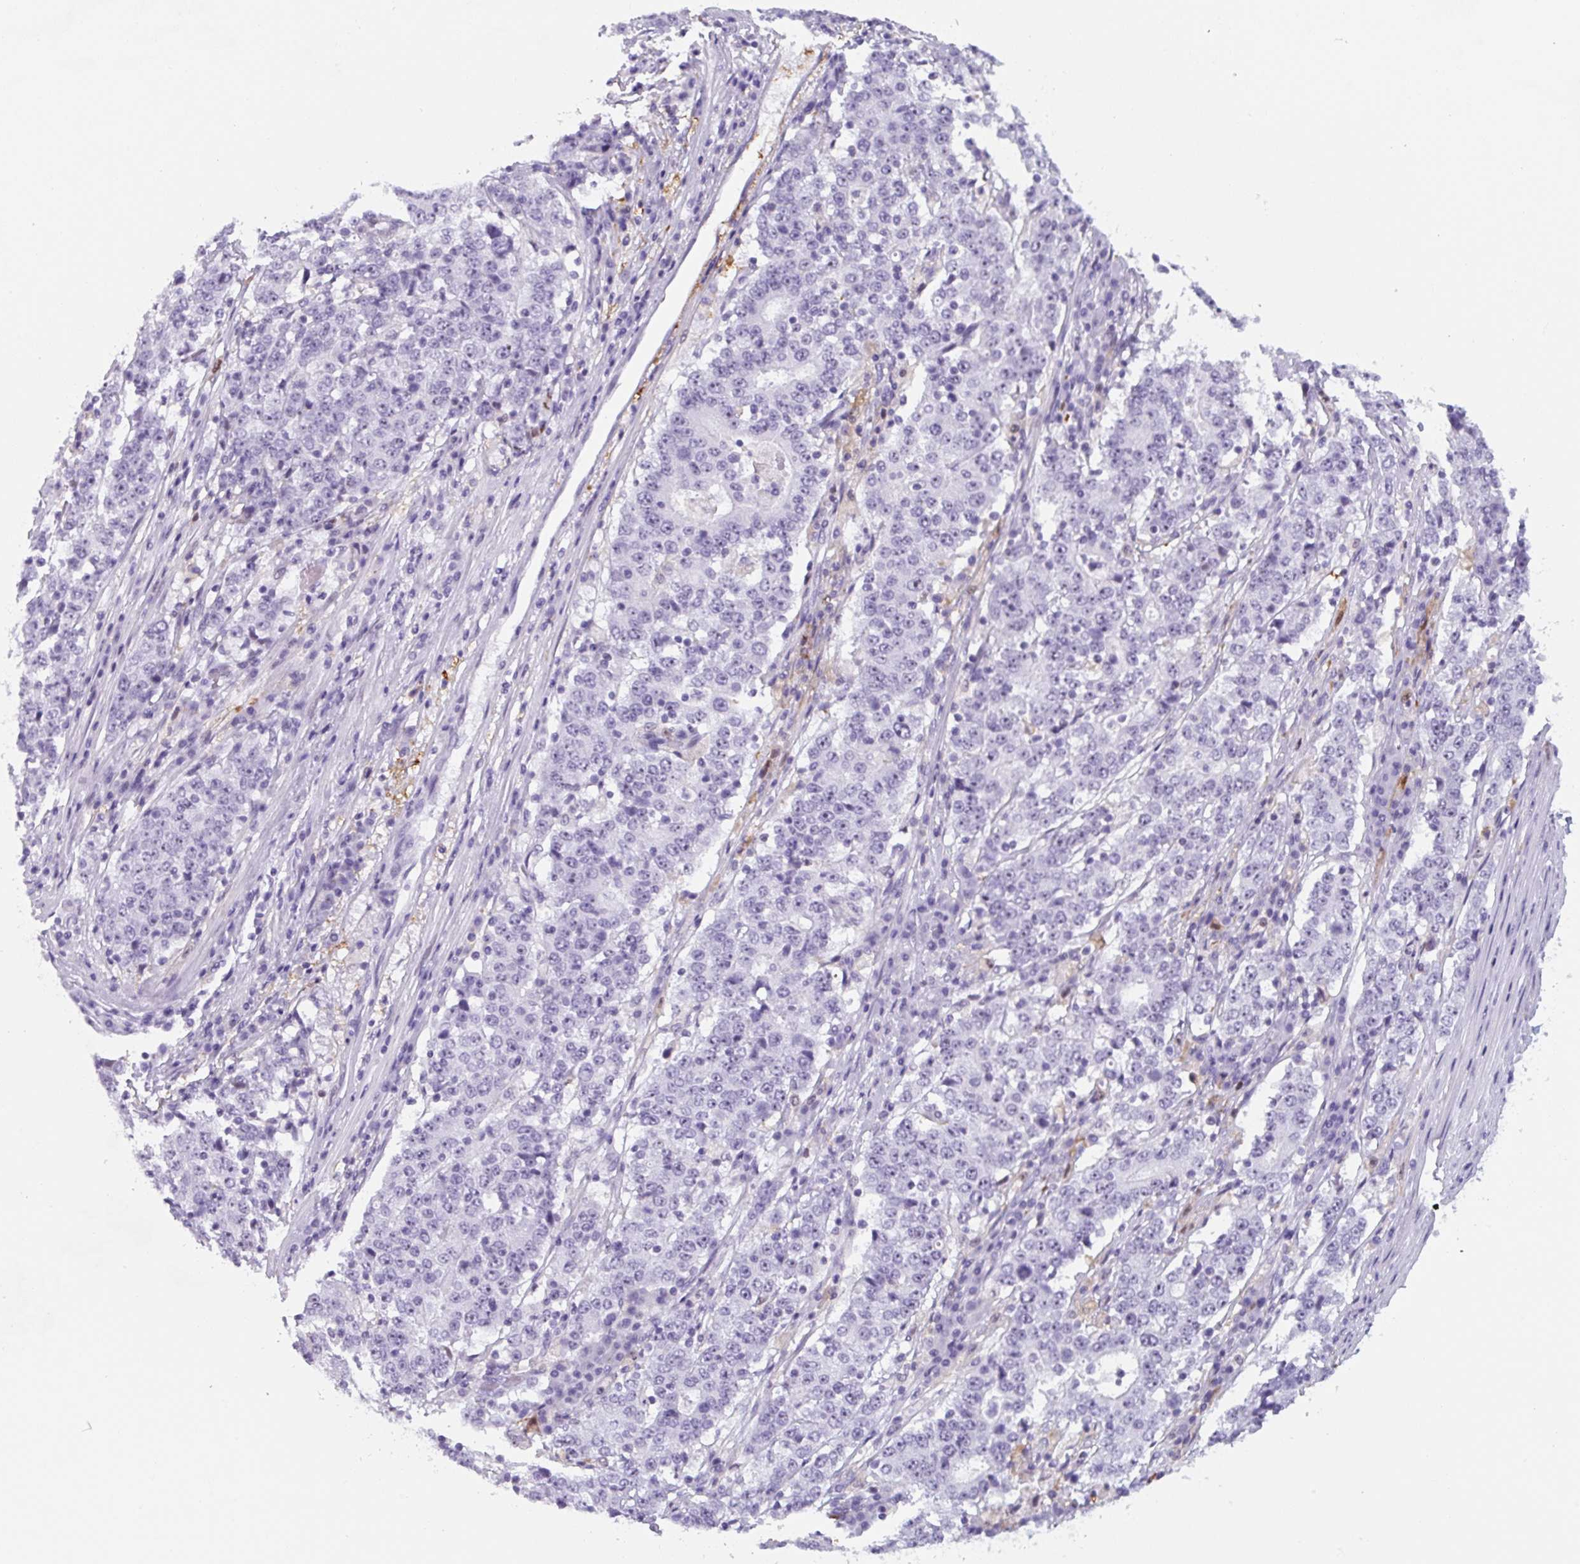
{"staining": {"intensity": "negative", "quantity": "none", "location": "none"}, "tissue": "stomach cancer", "cell_type": "Tumor cells", "image_type": "cancer", "snomed": [{"axis": "morphology", "description": "Adenocarcinoma, NOS"}, {"axis": "topography", "description": "Stomach"}], "caption": "This is an immunohistochemistry photomicrograph of human stomach cancer (adenocarcinoma). There is no staining in tumor cells.", "gene": "TNFRSF8", "patient": {"sex": "male", "age": 59}}